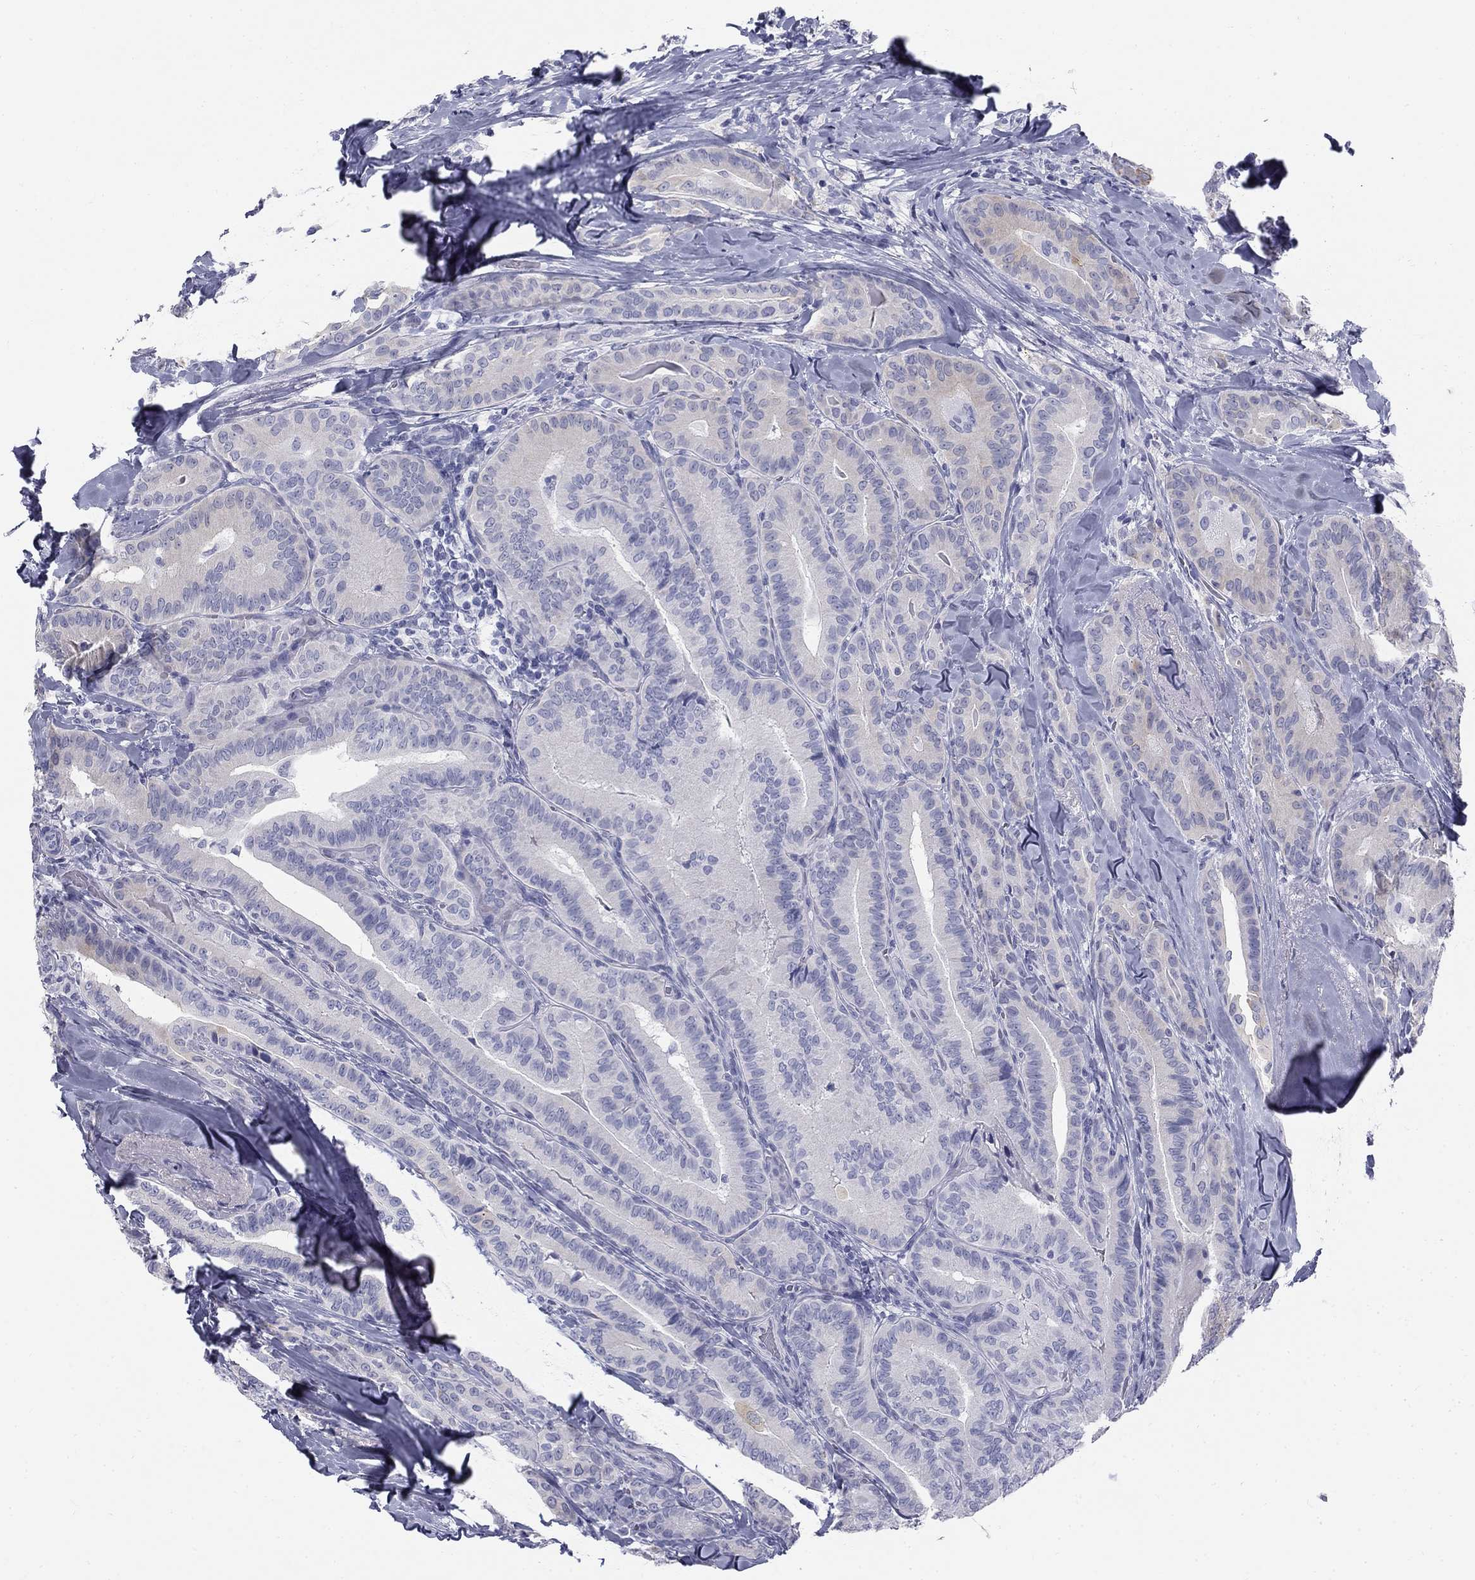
{"staining": {"intensity": "negative", "quantity": "none", "location": "none"}, "tissue": "thyroid cancer", "cell_type": "Tumor cells", "image_type": "cancer", "snomed": [{"axis": "morphology", "description": "Papillary adenocarcinoma, NOS"}, {"axis": "topography", "description": "Thyroid gland"}], "caption": "Tumor cells are negative for brown protein staining in papillary adenocarcinoma (thyroid).", "gene": "SULT2B1", "patient": {"sex": "male", "age": 61}}